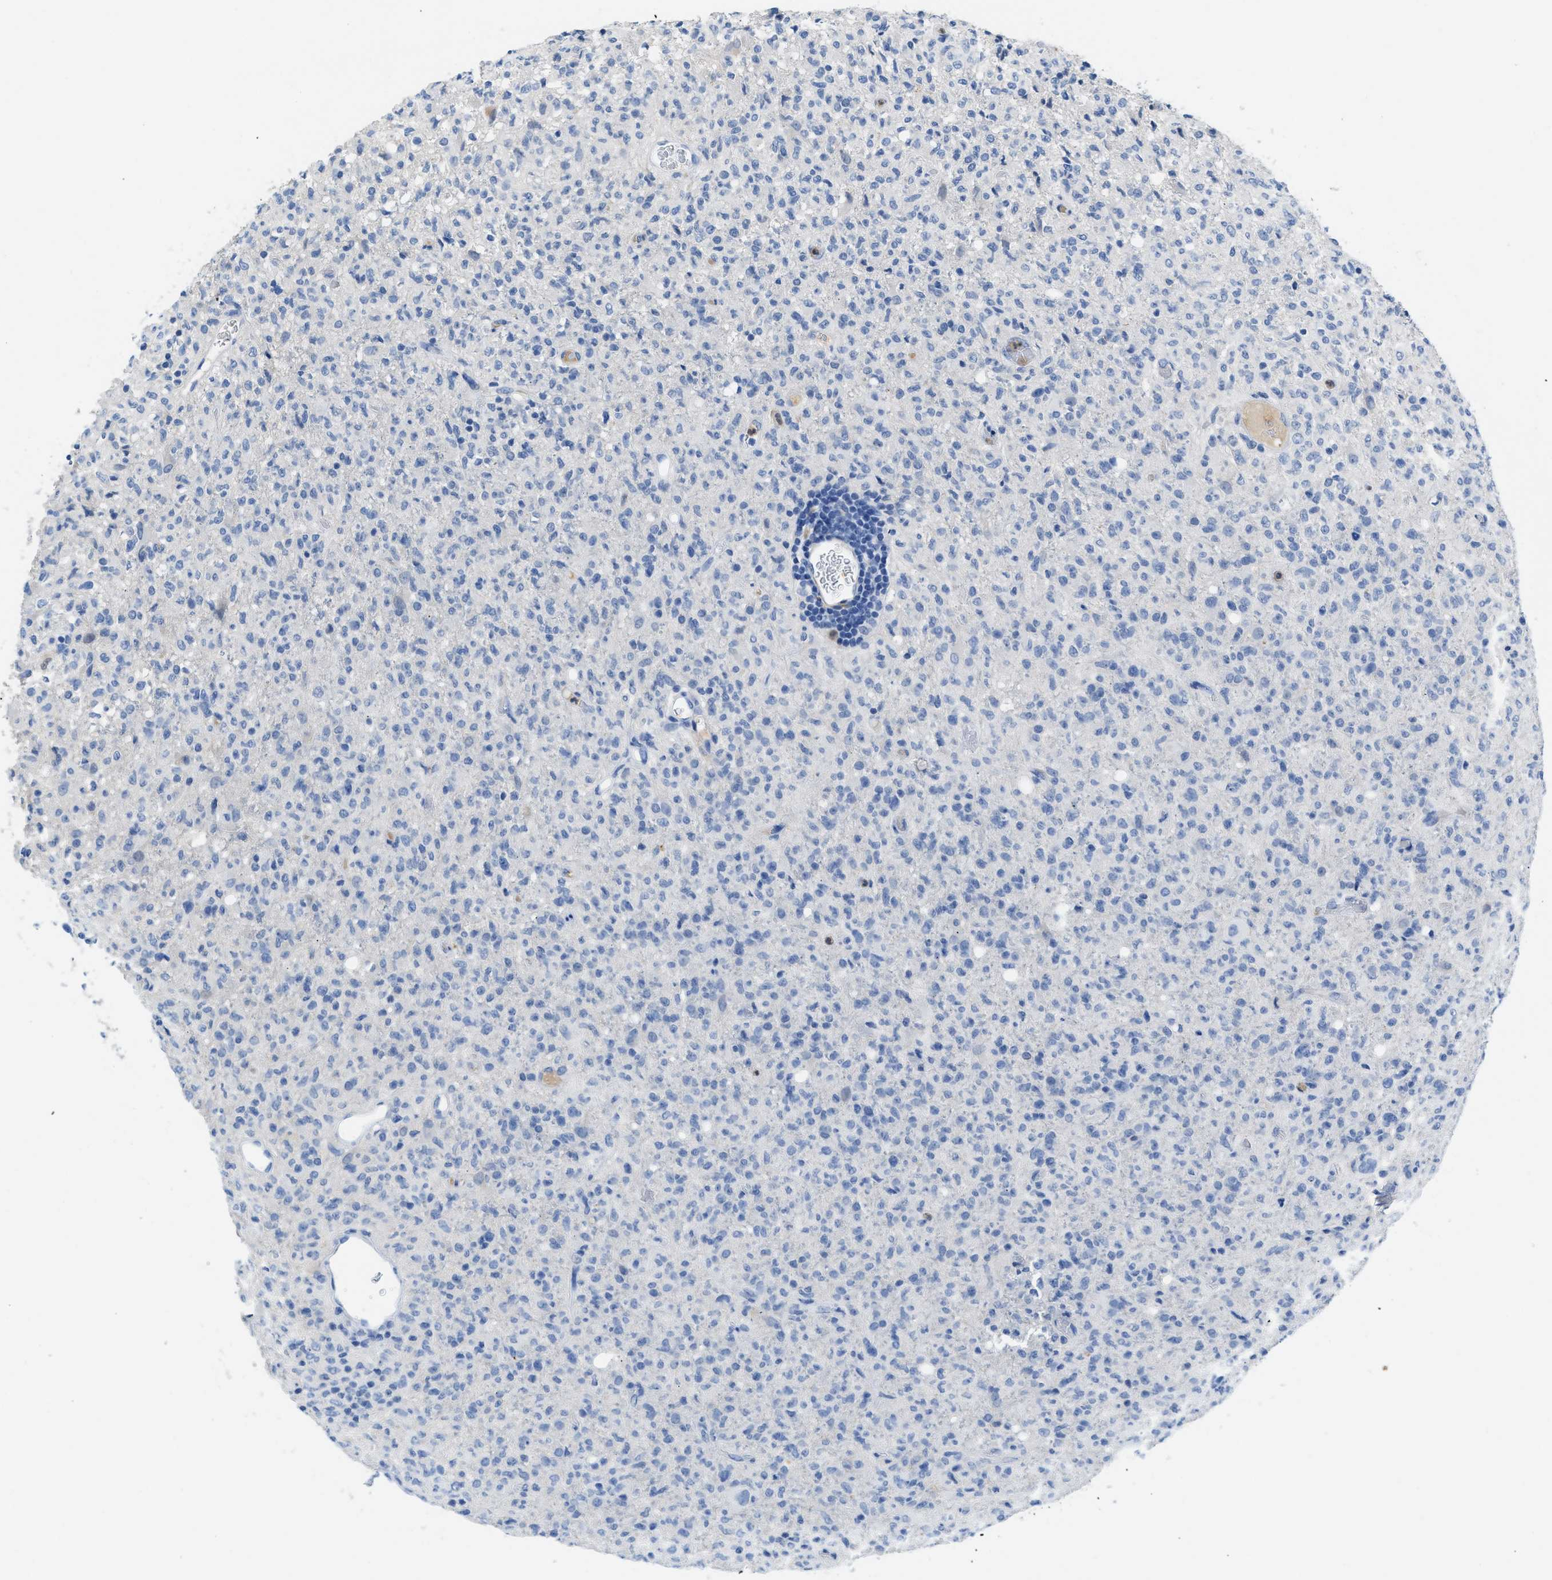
{"staining": {"intensity": "negative", "quantity": "none", "location": "none"}, "tissue": "glioma", "cell_type": "Tumor cells", "image_type": "cancer", "snomed": [{"axis": "morphology", "description": "Glioma, malignant, High grade"}, {"axis": "topography", "description": "Brain"}], "caption": "Immunohistochemistry (IHC) of human glioma exhibits no expression in tumor cells.", "gene": "SPEG", "patient": {"sex": "female", "age": 57}}